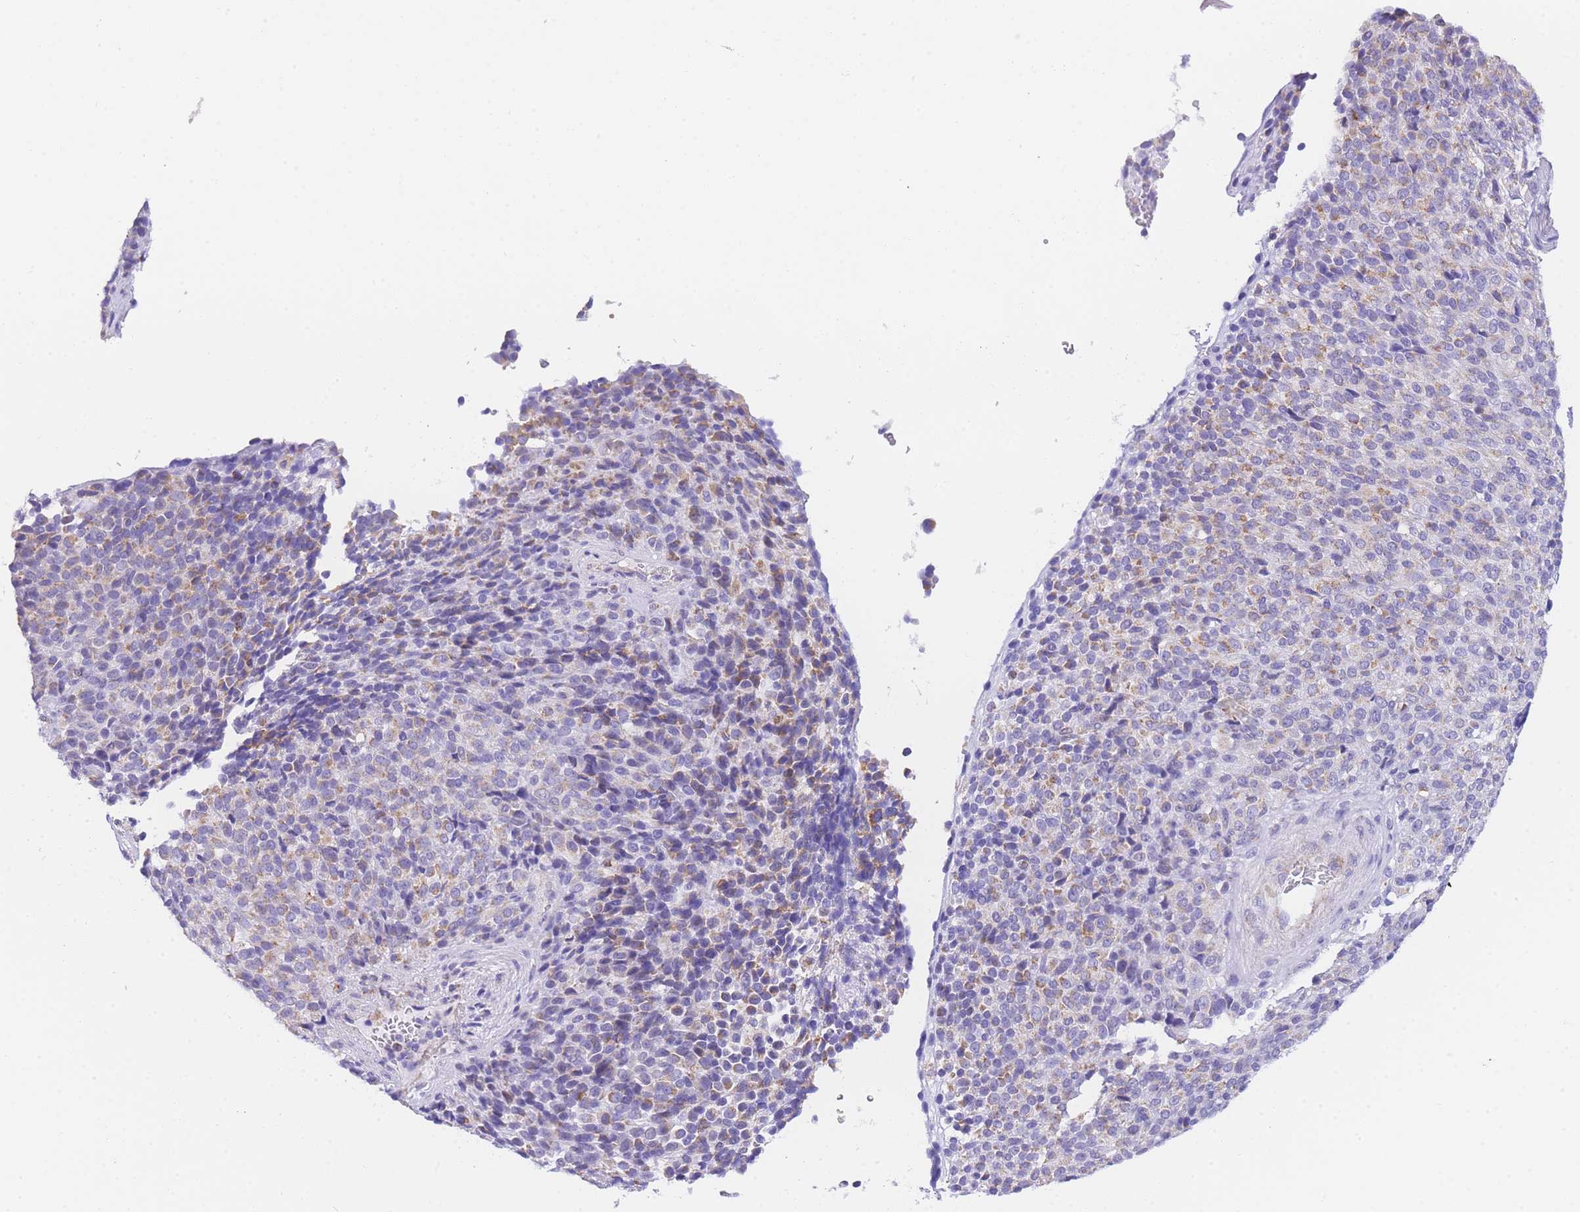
{"staining": {"intensity": "moderate", "quantity": "25%-75%", "location": "cytoplasmic/membranous"}, "tissue": "melanoma", "cell_type": "Tumor cells", "image_type": "cancer", "snomed": [{"axis": "morphology", "description": "Malignant melanoma, Metastatic site"}, {"axis": "topography", "description": "Brain"}], "caption": "The photomicrograph displays immunohistochemical staining of malignant melanoma (metastatic site). There is moderate cytoplasmic/membranous staining is identified in approximately 25%-75% of tumor cells. The protein is shown in brown color, while the nuclei are stained blue.", "gene": "NKD2", "patient": {"sex": "female", "age": 56}}